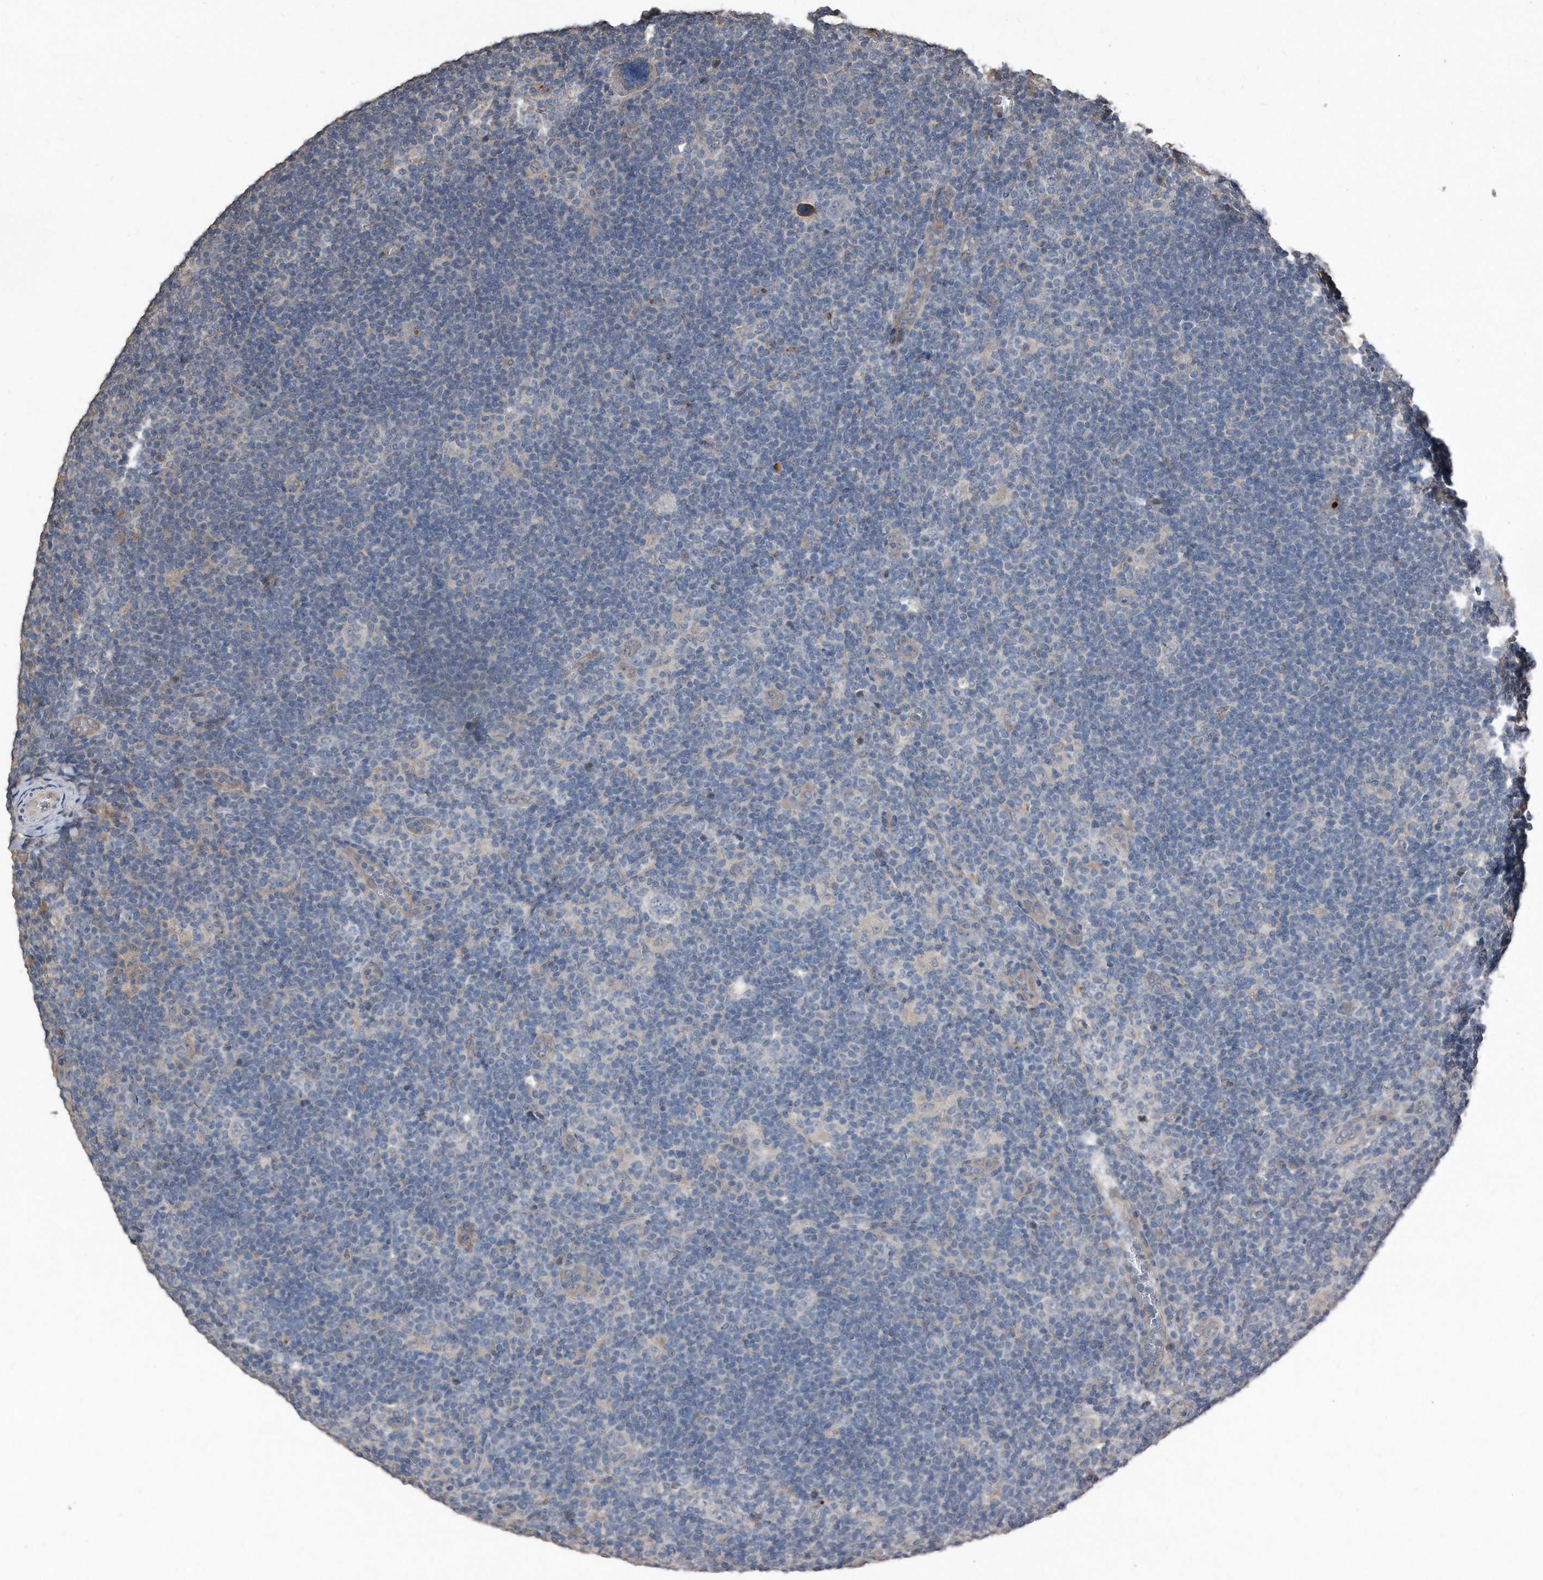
{"staining": {"intensity": "negative", "quantity": "none", "location": "none"}, "tissue": "lymphoma", "cell_type": "Tumor cells", "image_type": "cancer", "snomed": [{"axis": "morphology", "description": "Hodgkin's disease, NOS"}, {"axis": "topography", "description": "Lymph node"}], "caption": "The immunohistochemistry (IHC) histopathology image has no significant staining in tumor cells of lymphoma tissue.", "gene": "ANKRD10", "patient": {"sex": "female", "age": 57}}